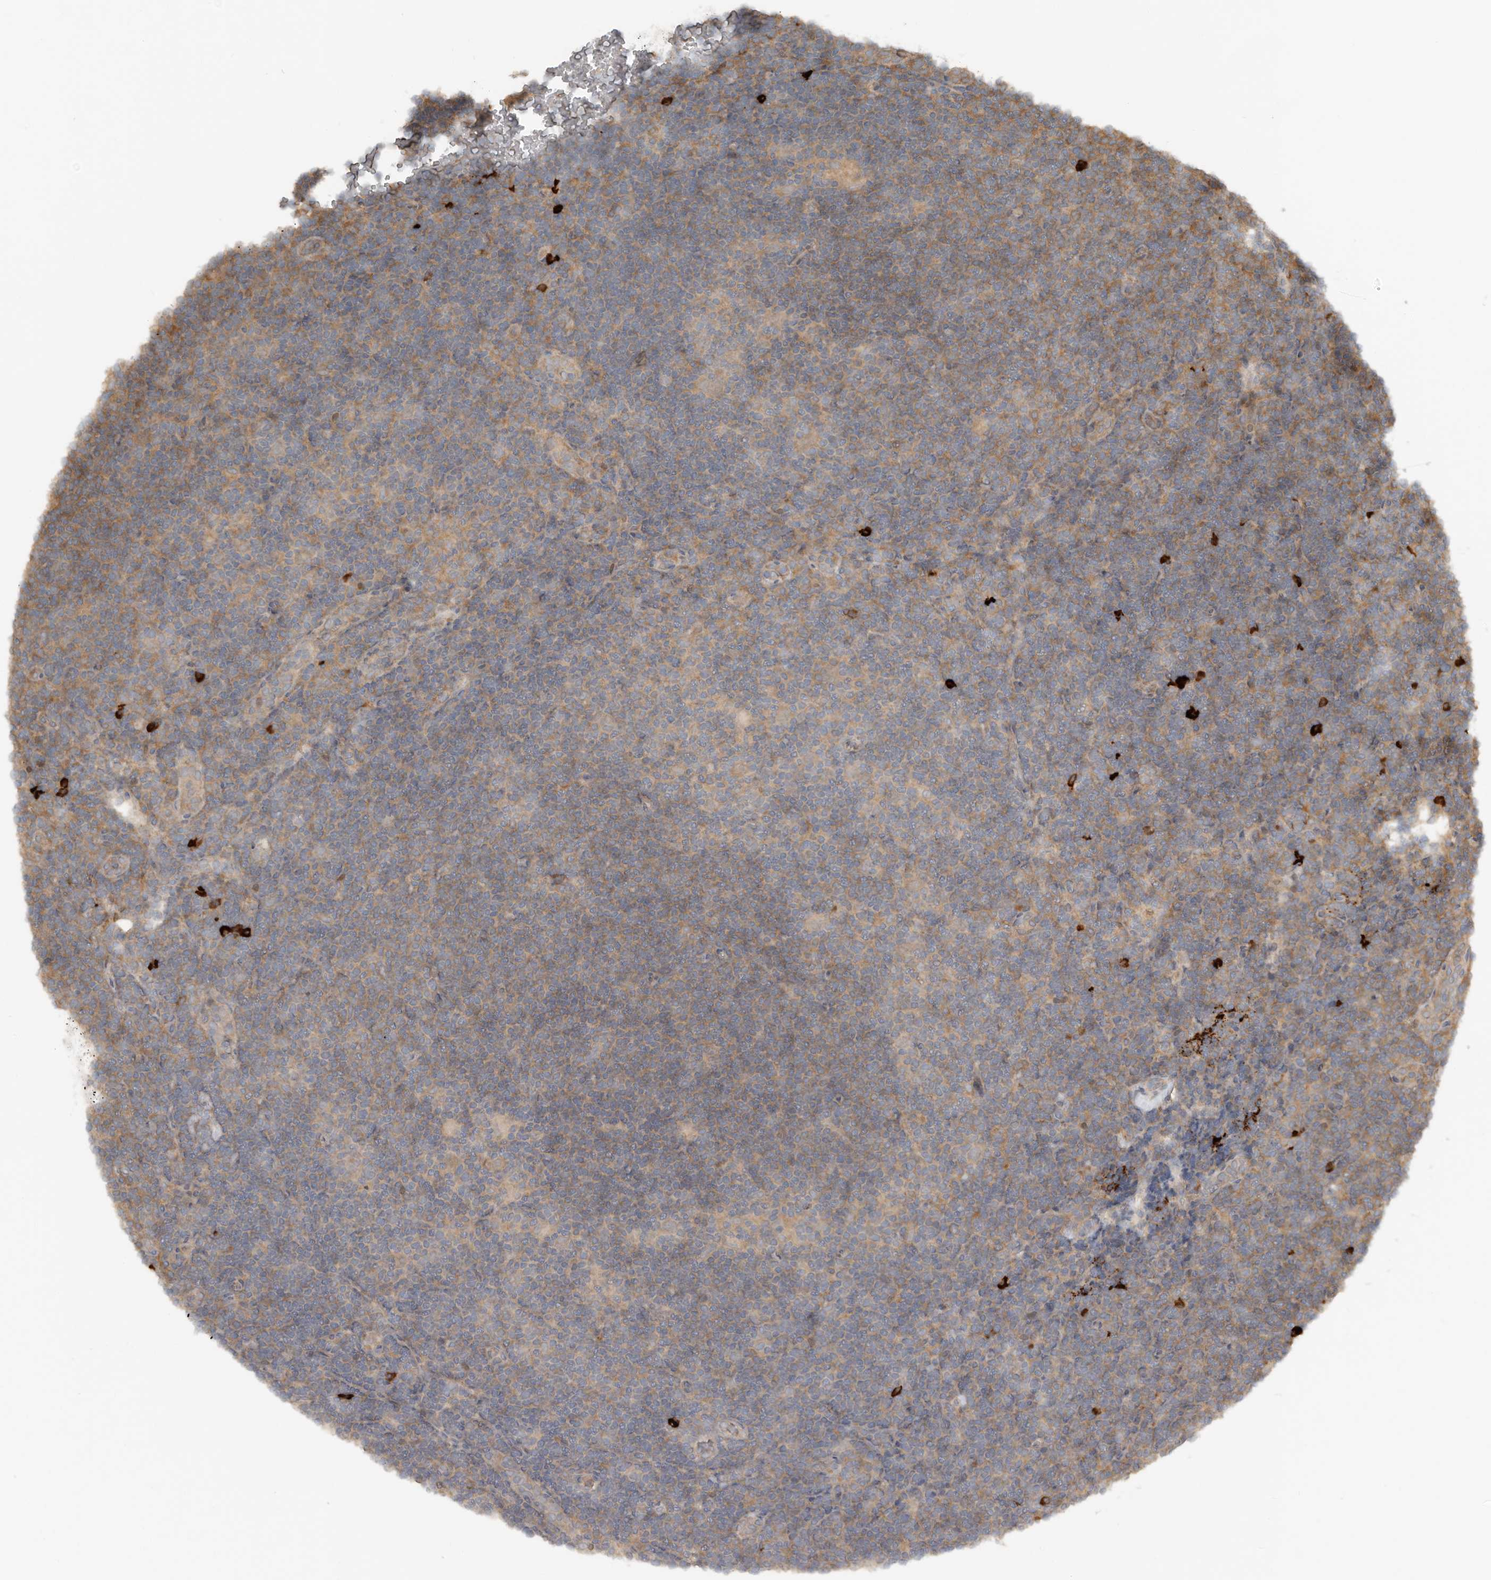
{"staining": {"intensity": "weak", "quantity": "<25%", "location": "cytoplasmic/membranous"}, "tissue": "lymphoma", "cell_type": "Tumor cells", "image_type": "cancer", "snomed": [{"axis": "morphology", "description": "Hodgkin's disease, NOS"}, {"axis": "topography", "description": "Lymph node"}], "caption": "Tumor cells are negative for brown protein staining in Hodgkin's disease.", "gene": "TEAD3", "patient": {"sex": "female", "age": 57}}